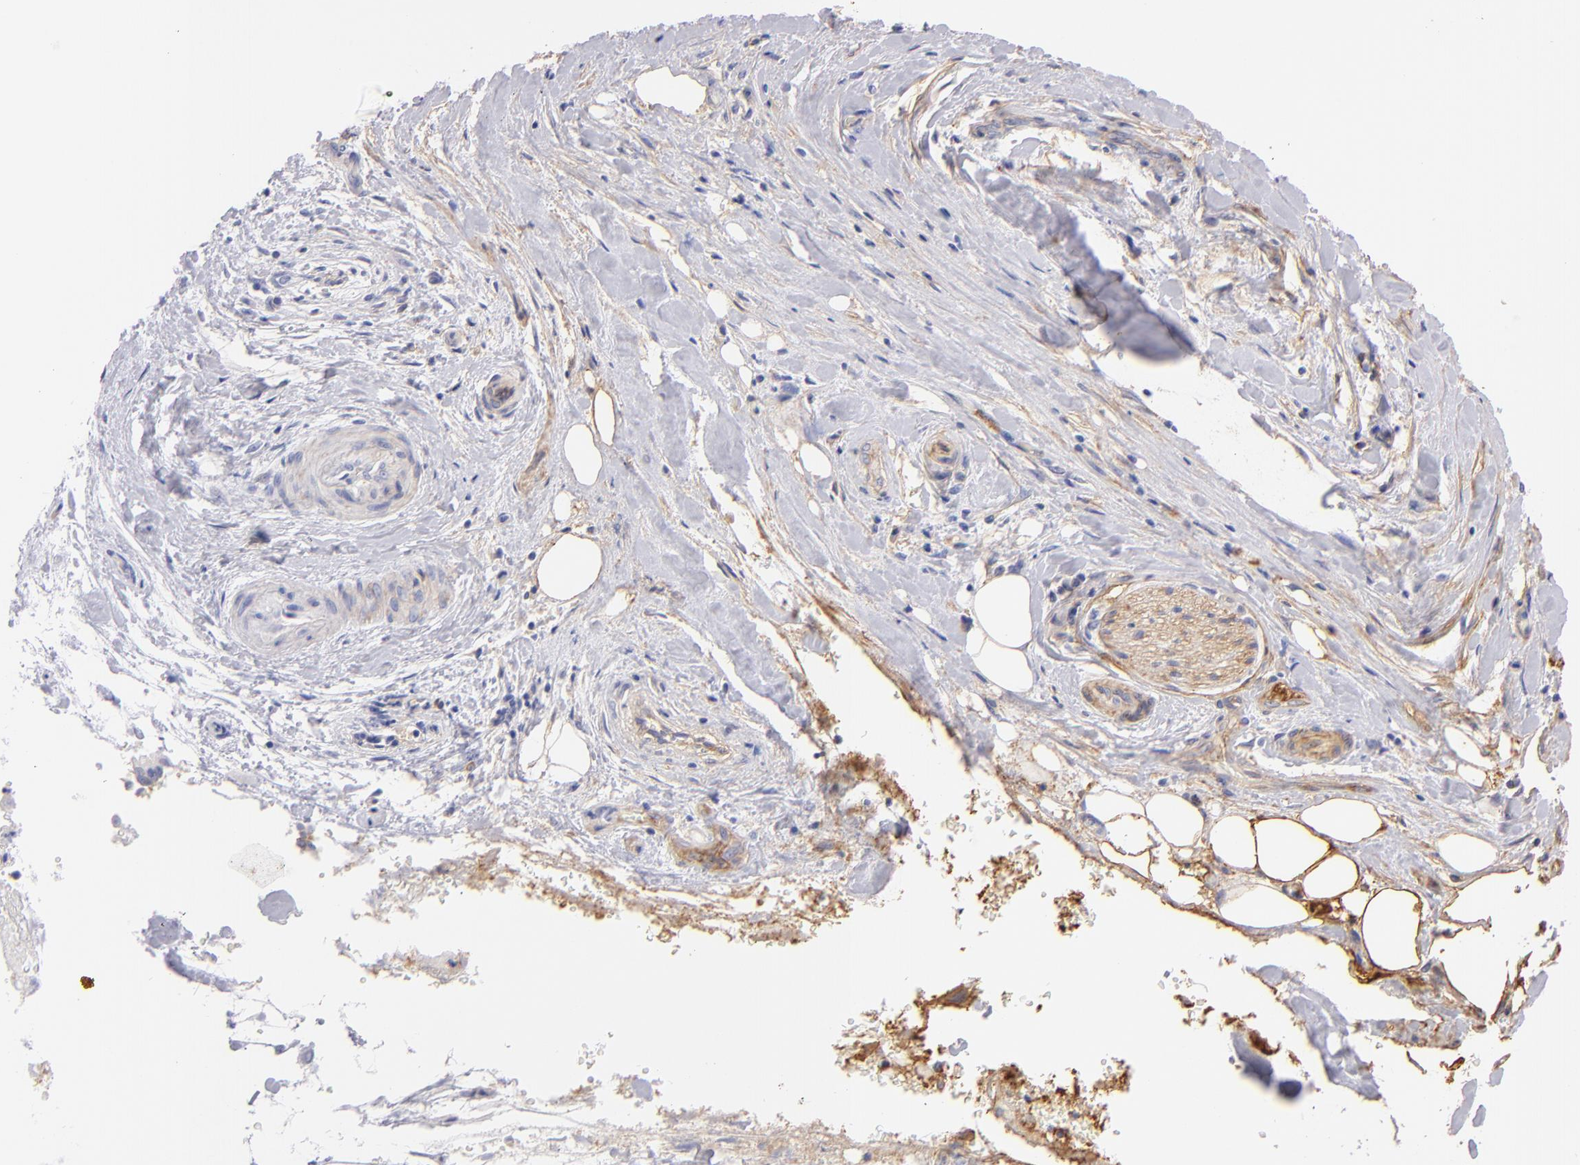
{"staining": {"intensity": "moderate", "quantity": "25%-75%", "location": "cytoplasmic/membranous"}, "tissue": "liver cancer", "cell_type": "Tumor cells", "image_type": "cancer", "snomed": [{"axis": "morphology", "description": "Cholangiocarcinoma"}, {"axis": "topography", "description": "Liver"}], "caption": "Cholangiocarcinoma (liver) was stained to show a protein in brown. There is medium levels of moderate cytoplasmic/membranous staining in approximately 25%-75% of tumor cells. The staining was performed using DAB to visualize the protein expression in brown, while the nuclei were stained in blue with hematoxylin (Magnification: 20x).", "gene": "CD151", "patient": {"sex": "male", "age": 58}}